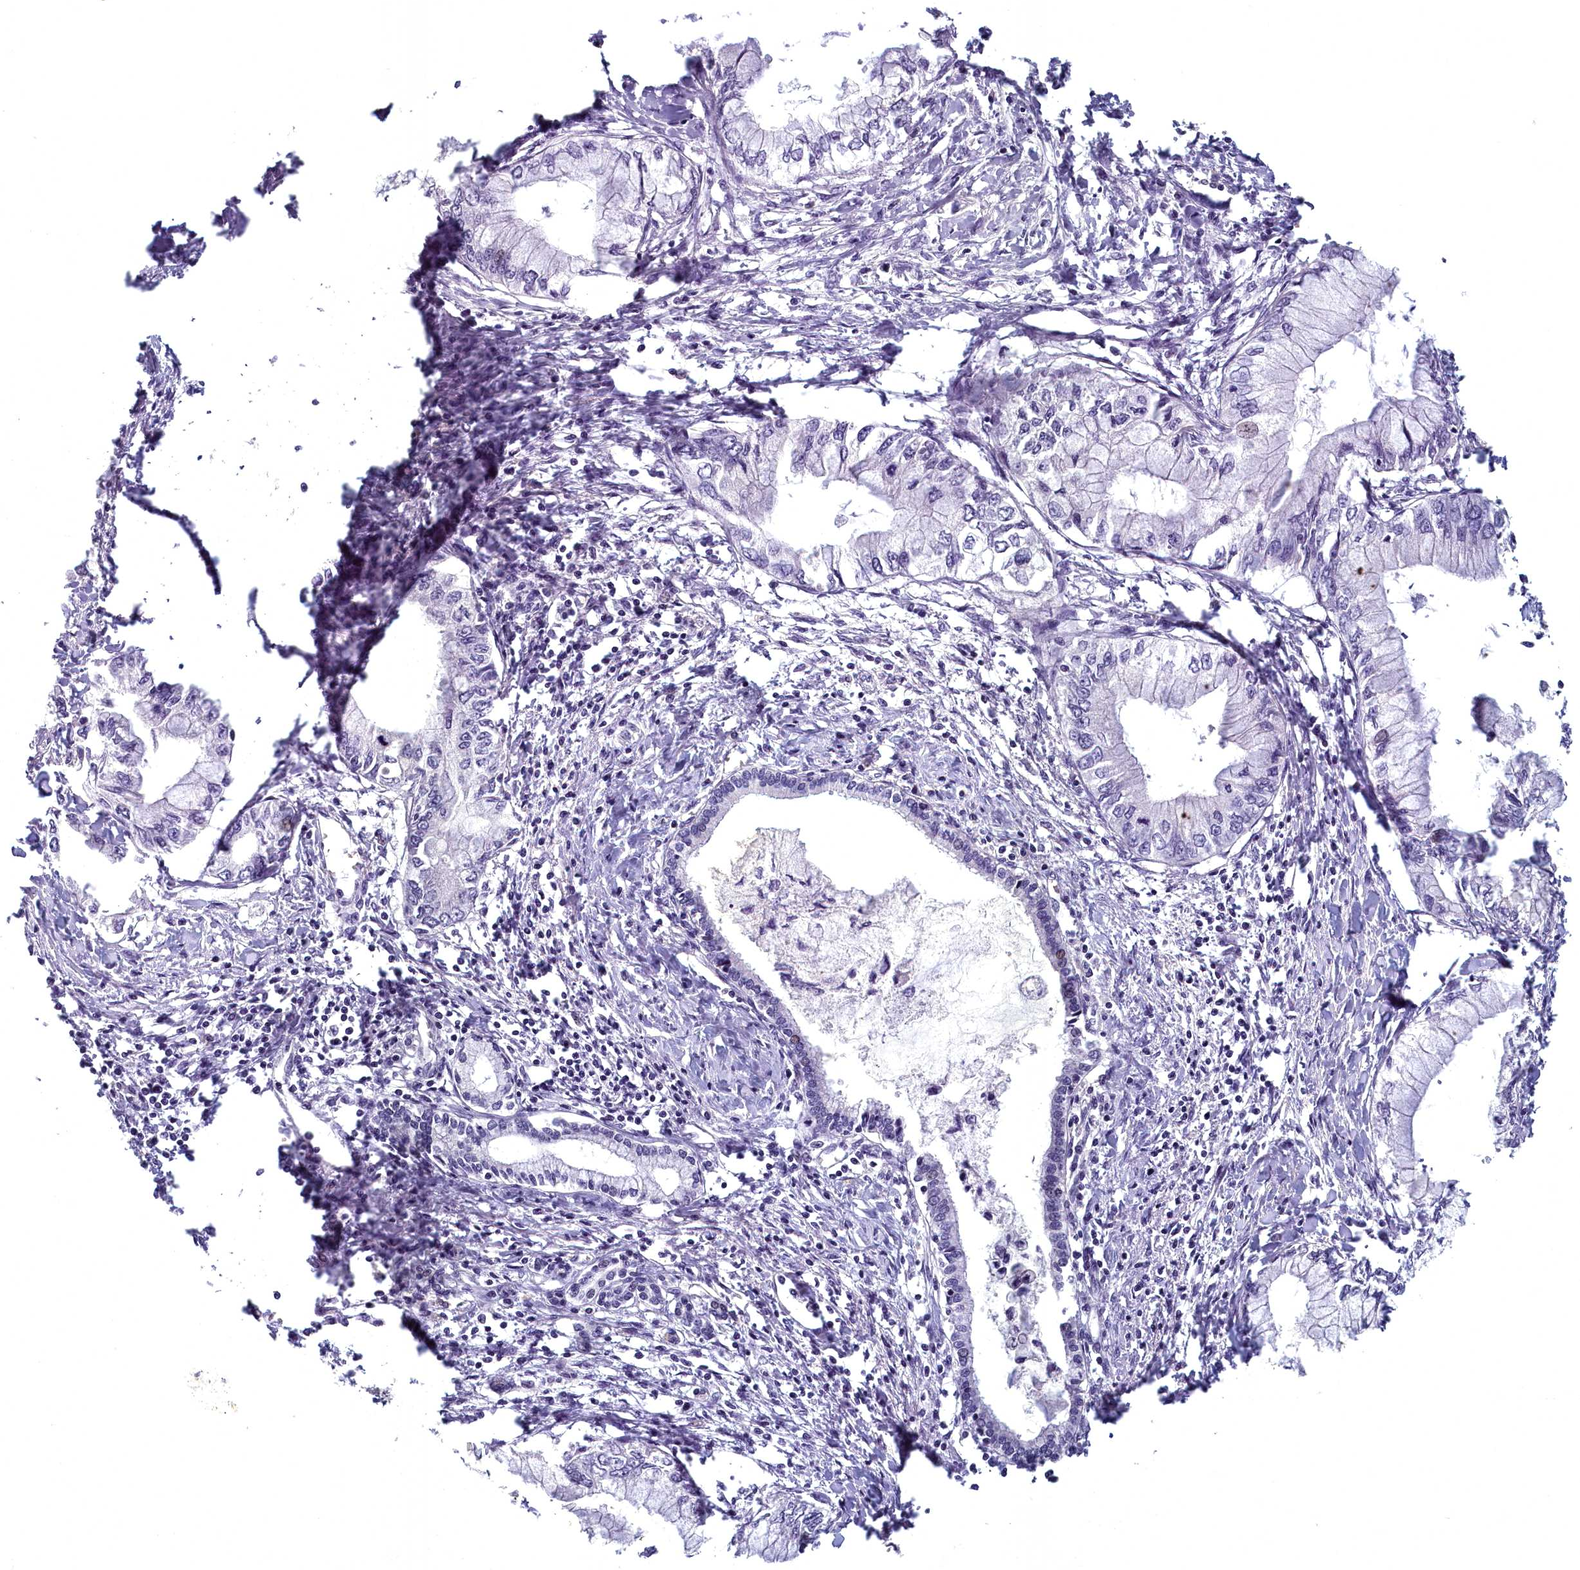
{"staining": {"intensity": "negative", "quantity": "none", "location": "none"}, "tissue": "pancreatic cancer", "cell_type": "Tumor cells", "image_type": "cancer", "snomed": [{"axis": "morphology", "description": "Adenocarcinoma, NOS"}, {"axis": "topography", "description": "Pancreas"}], "caption": "A high-resolution image shows immunohistochemistry (IHC) staining of pancreatic cancer, which shows no significant staining in tumor cells.", "gene": "ARL15", "patient": {"sex": "male", "age": 48}}